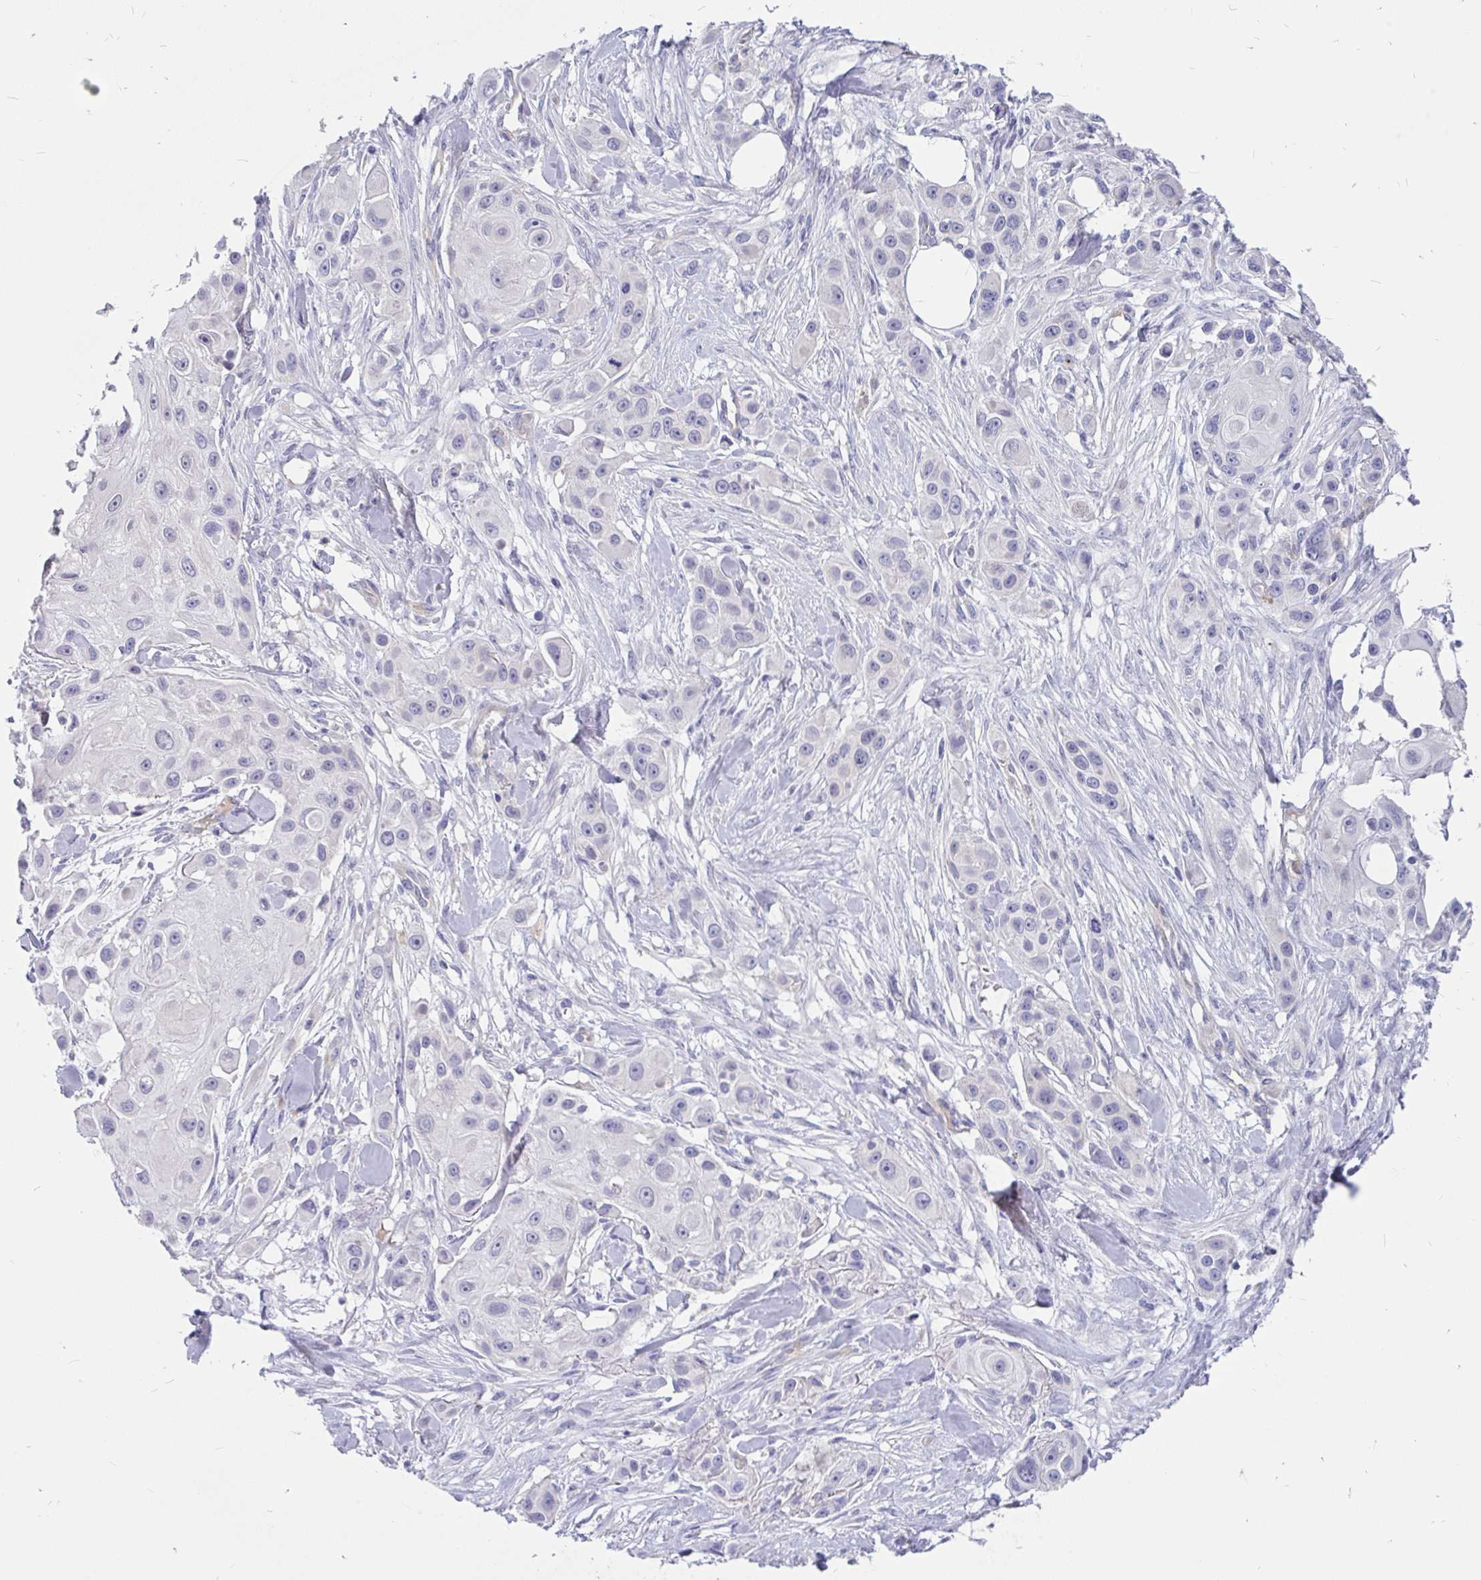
{"staining": {"intensity": "negative", "quantity": "none", "location": "none"}, "tissue": "skin cancer", "cell_type": "Tumor cells", "image_type": "cancer", "snomed": [{"axis": "morphology", "description": "Squamous cell carcinoma, NOS"}, {"axis": "topography", "description": "Skin"}], "caption": "Immunohistochemistry of skin cancer (squamous cell carcinoma) demonstrates no positivity in tumor cells. (Immunohistochemistry, brightfield microscopy, high magnification).", "gene": "KIAA2013", "patient": {"sex": "male", "age": 63}}